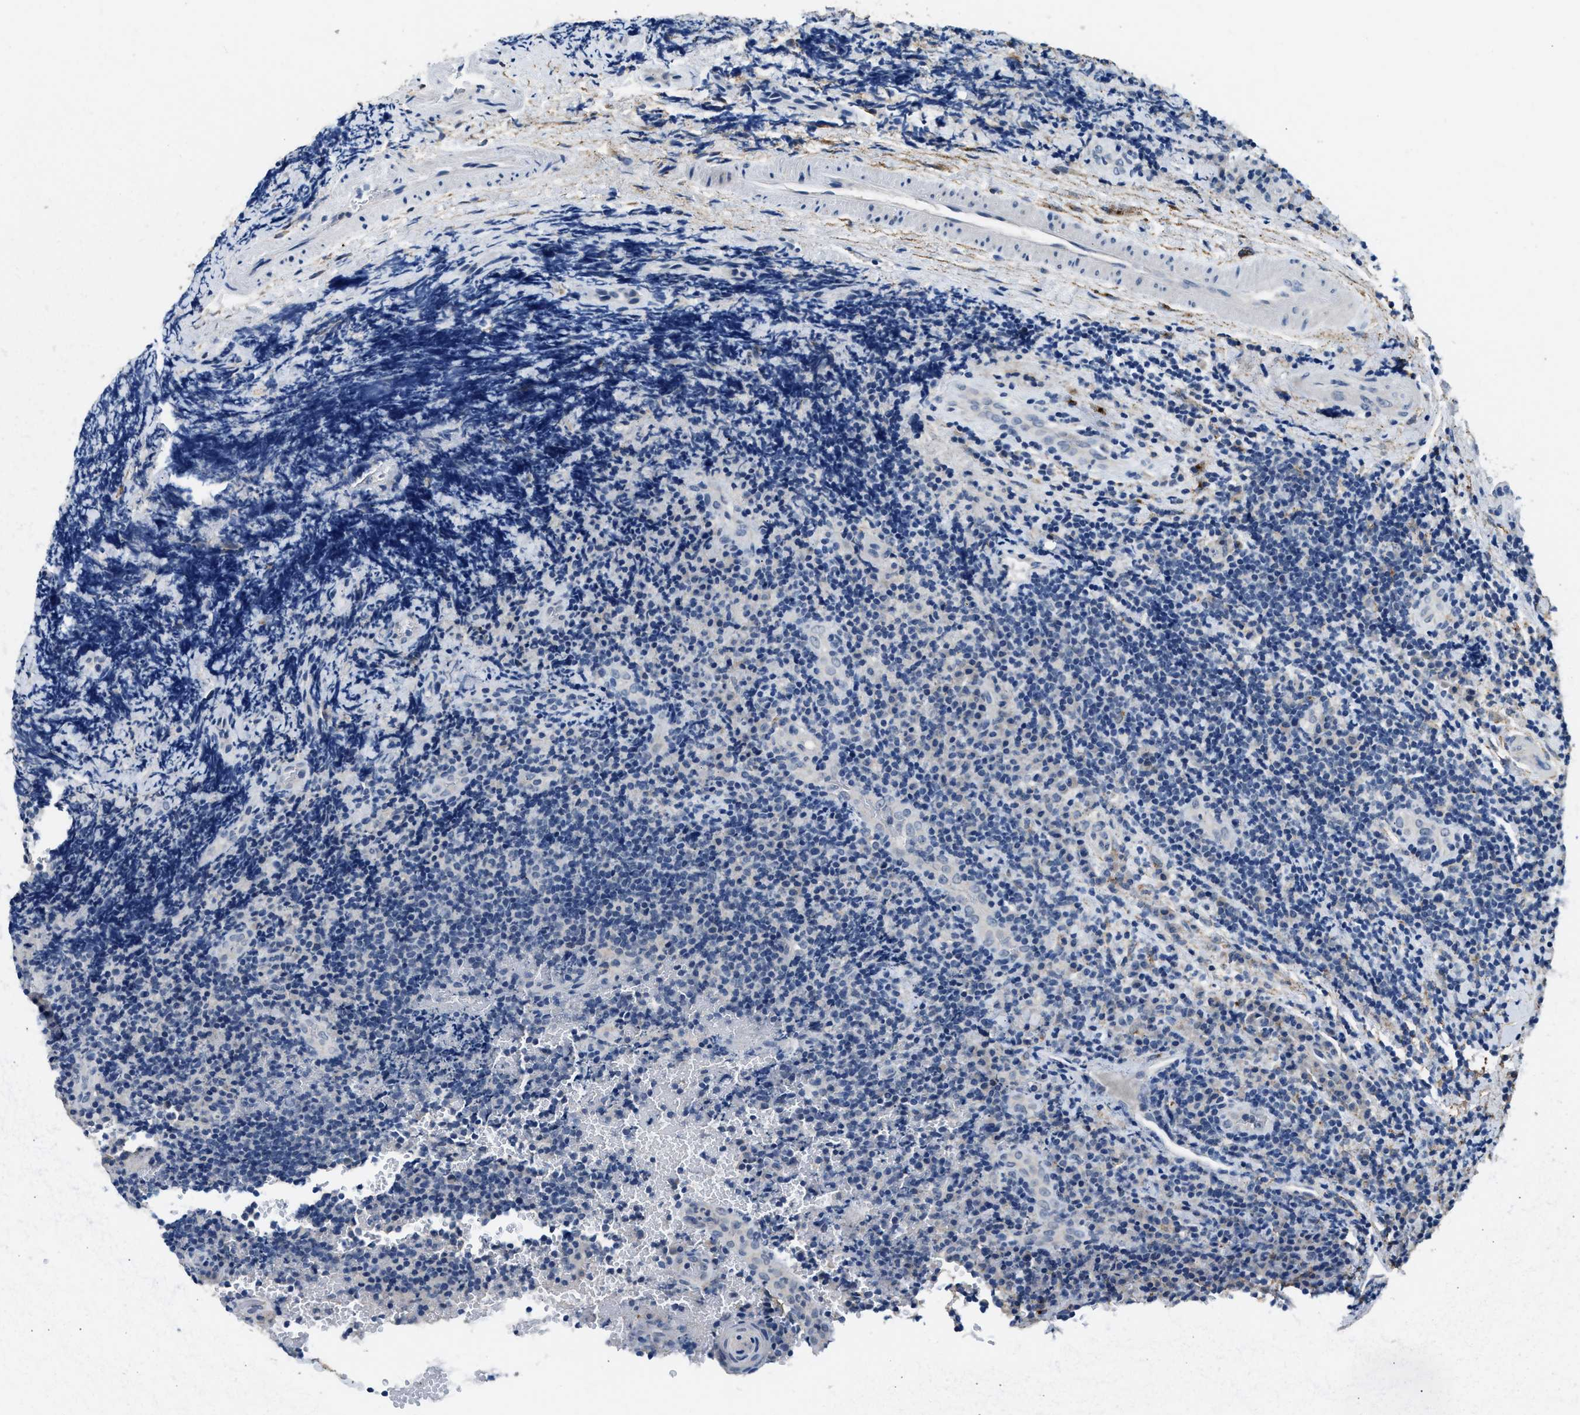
{"staining": {"intensity": "negative", "quantity": "none", "location": "none"}, "tissue": "lymphoma", "cell_type": "Tumor cells", "image_type": "cancer", "snomed": [{"axis": "morphology", "description": "Malignant lymphoma, non-Hodgkin's type, High grade"}, {"axis": "topography", "description": "Tonsil"}], "caption": "IHC photomicrograph of human lymphoma stained for a protein (brown), which shows no expression in tumor cells.", "gene": "LRP1", "patient": {"sex": "female", "age": 36}}